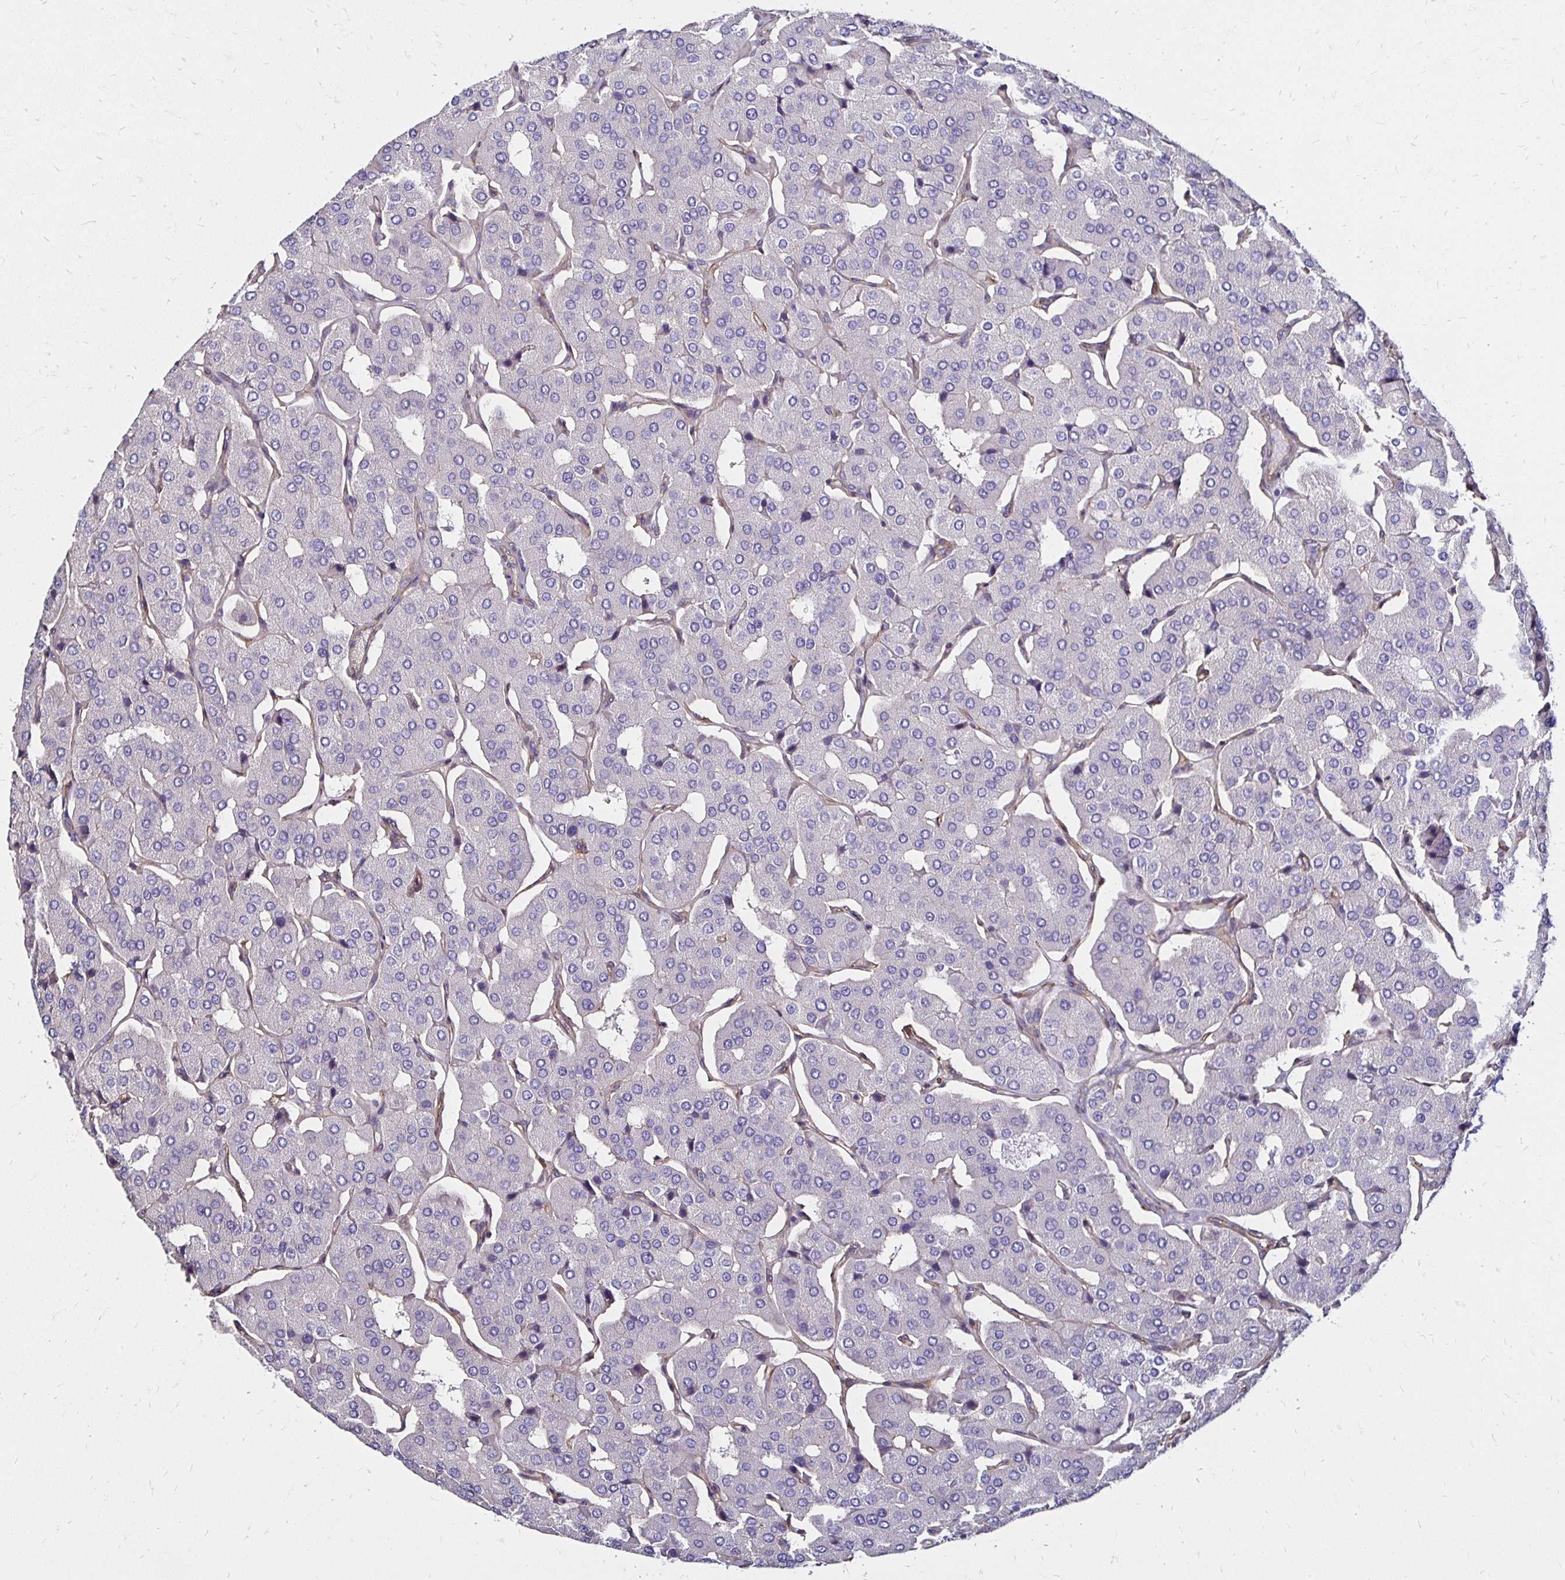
{"staining": {"intensity": "negative", "quantity": "none", "location": "none"}, "tissue": "parathyroid gland", "cell_type": "Glandular cells", "image_type": "normal", "snomed": [{"axis": "morphology", "description": "Normal tissue, NOS"}, {"axis": "morphology", "description": "Adenoma, NOS"}, {"axis": "topography", "description": "Parathyroid gland"}], "caption": "The image reveals no significant positivity in glandular cells of parathyroid gland. The staining is performed using DAB brown chromogen with nuclei counter-stained in using hematoxylin.", "gene": "ITGB1", "patient": {"sex": "female", "age": 86}}